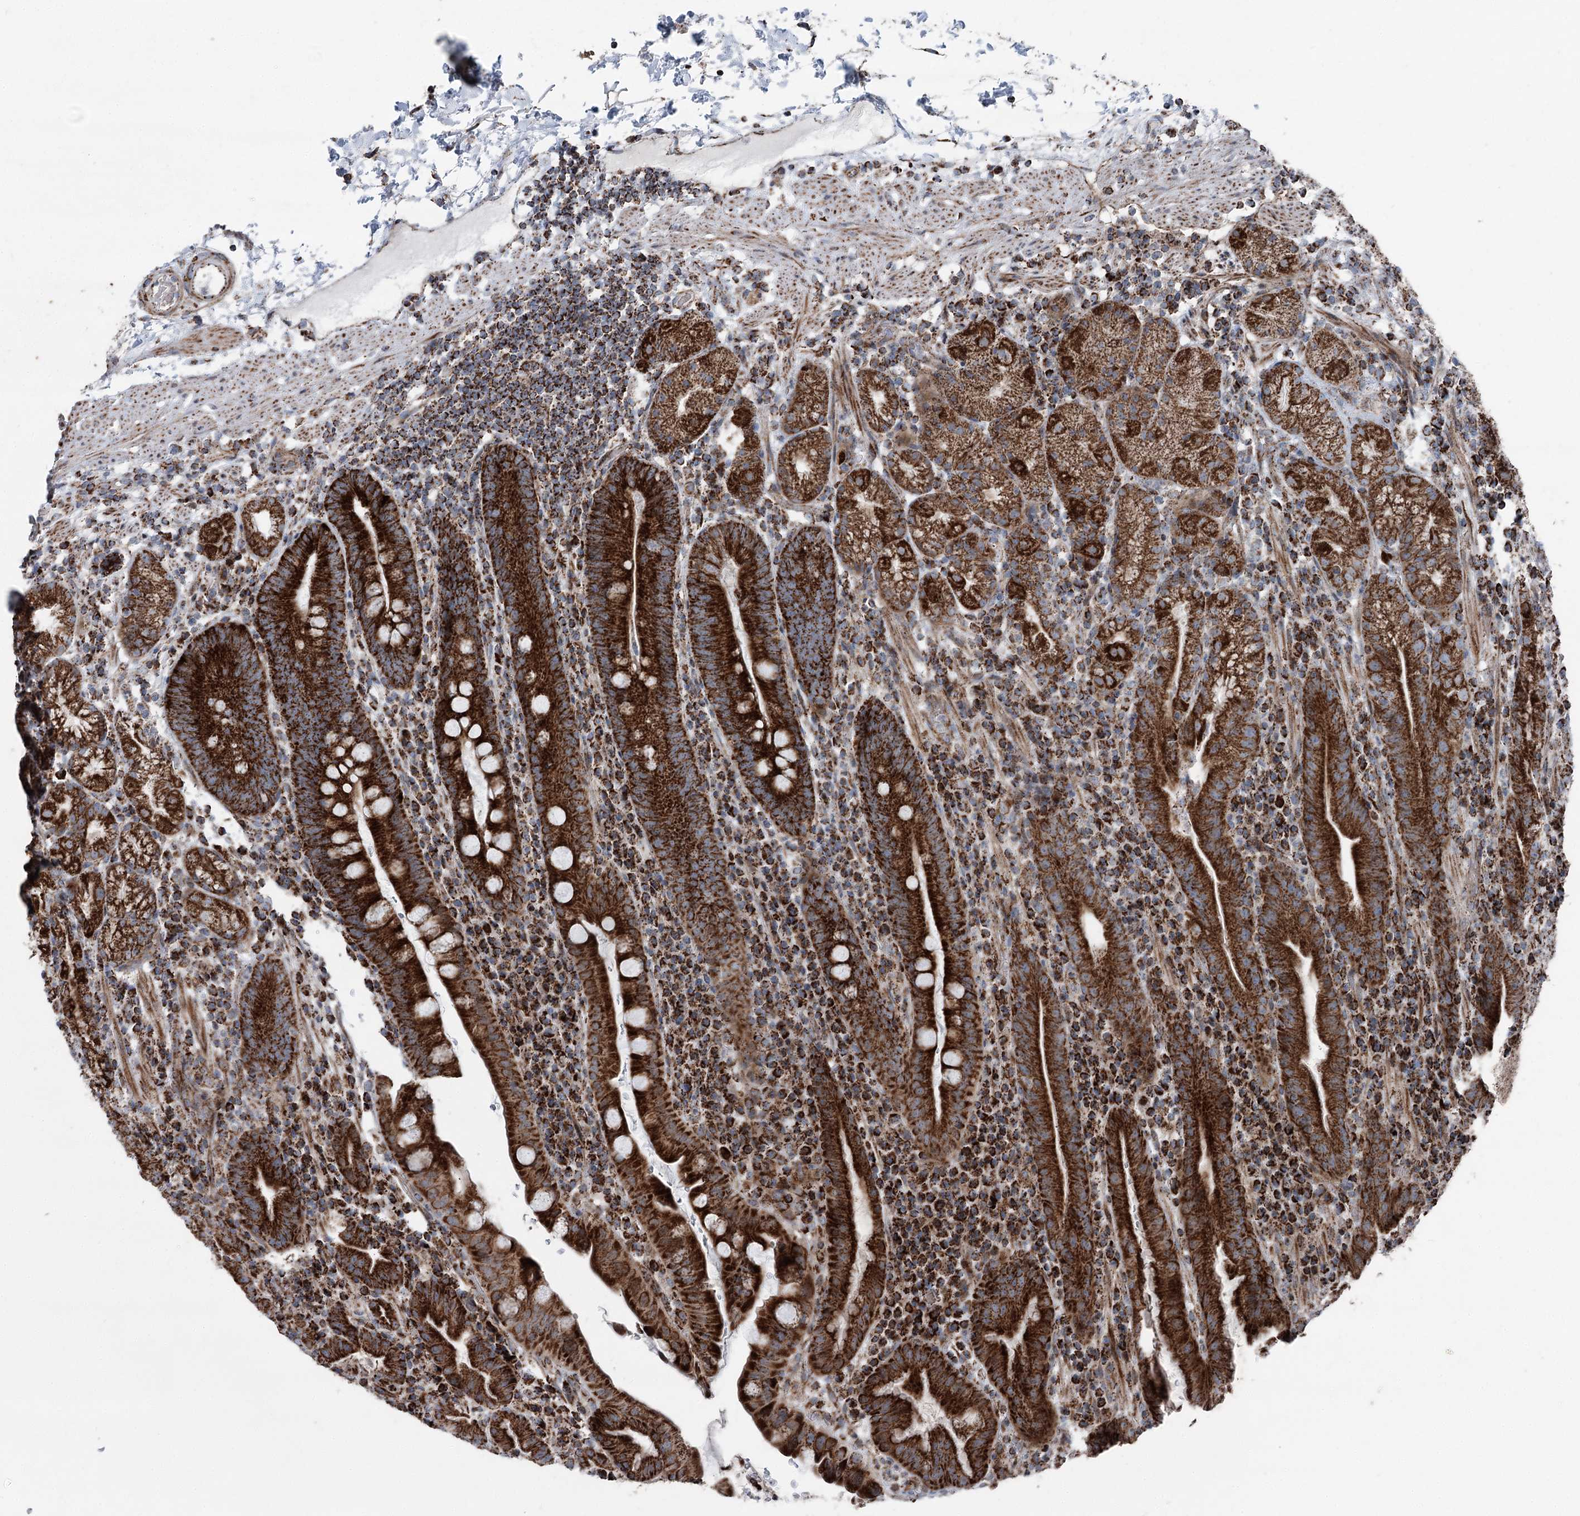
{"staining": {"intensity": "strong", "quantity": ">75%", "location": "cytoplasmic/membranous"}, "tissue": "stomach", "cell_type": "Glandular cells", "image_type": "normal", "snomed": [{"axis": "morphology", "description": "Normal tissue, NOS"}, {"axis": "morphology", "description": "Inflammation, NOS"}, {"axis": "topography", "description": "Stomach"}], "caption": "DAB (3,3'-diaminobenzidine) immunohistochemical staining of unremarkable human stomach displays strong cytoplasmic/membranous protein expression in approximately >75% of glandular cells.", "gene": "UCN3", "patient": {"sex": "male", "age": 79}}